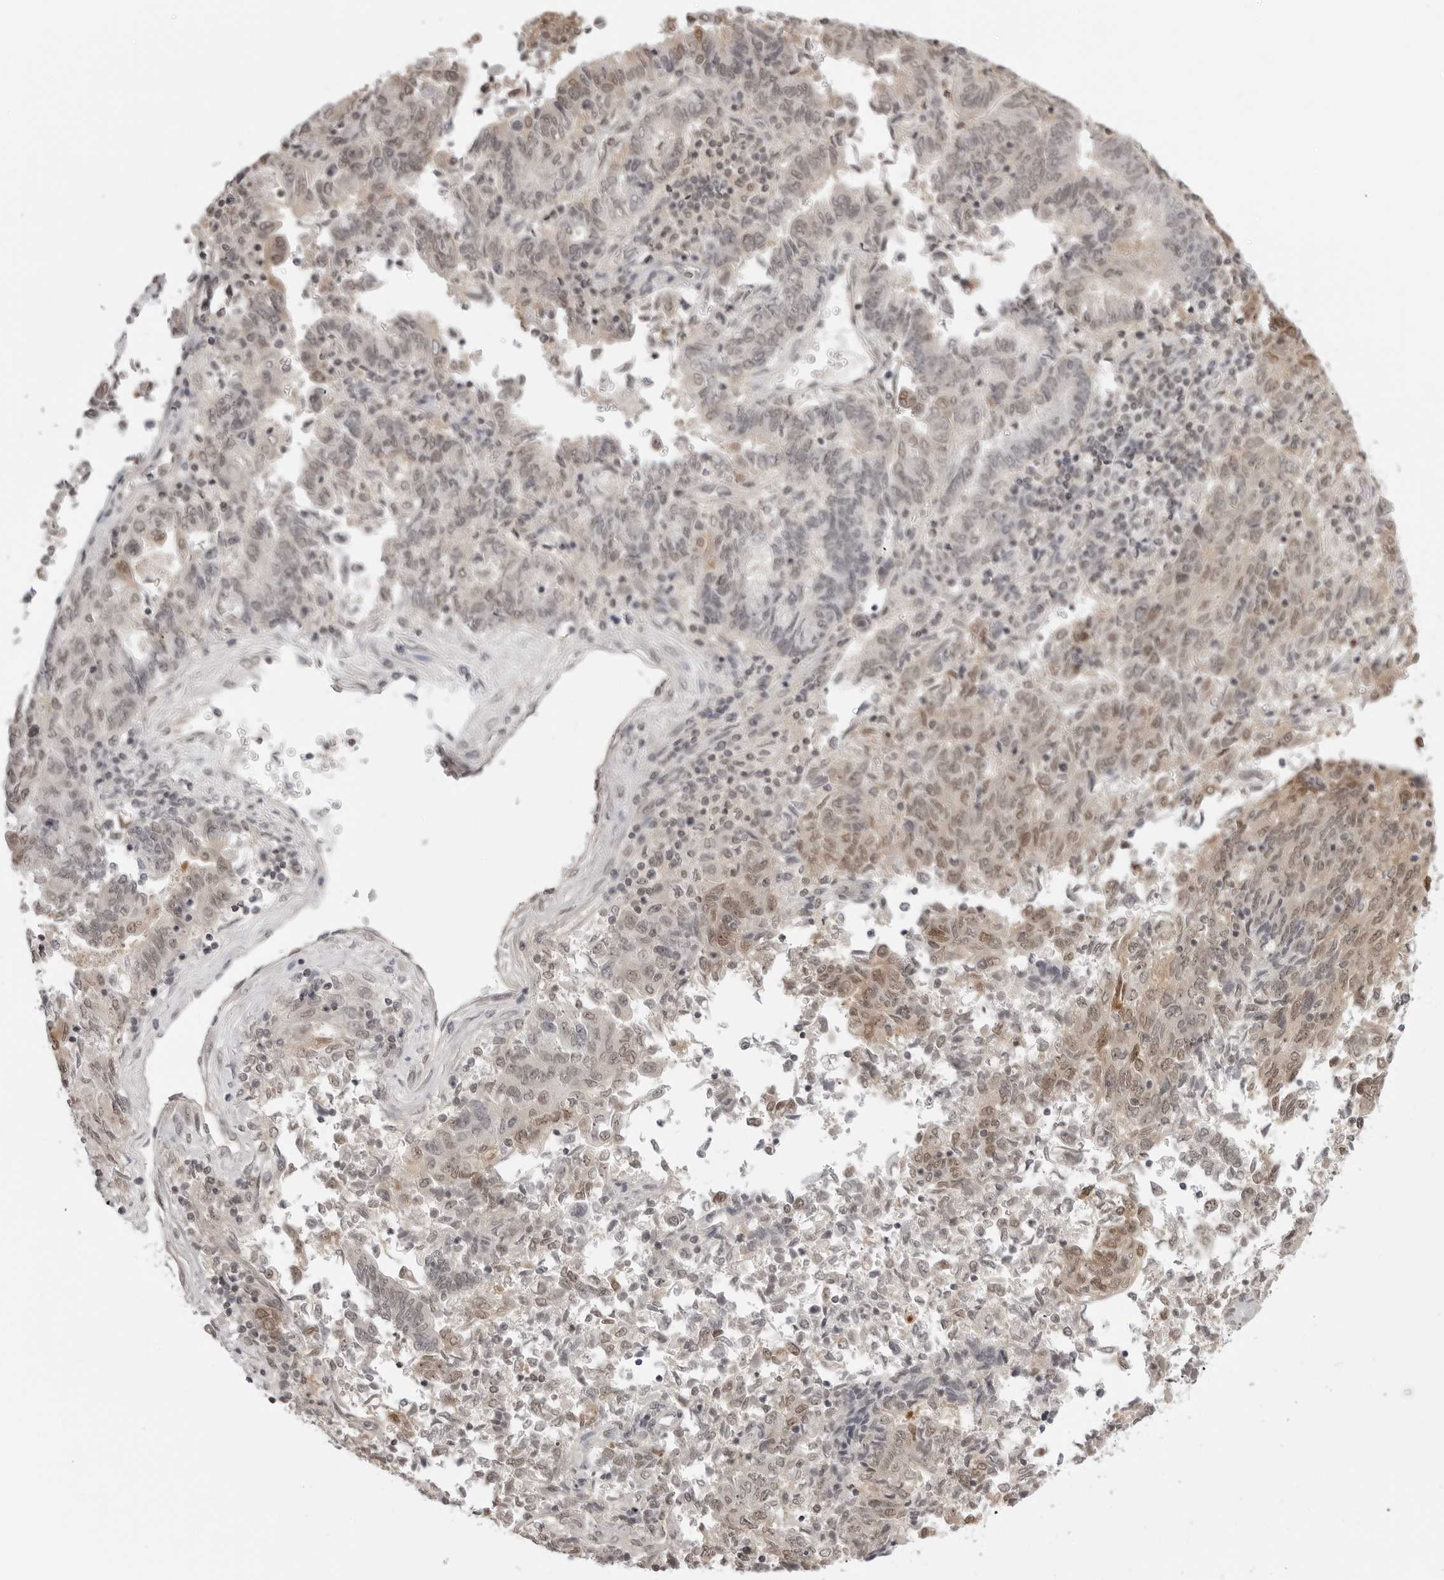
{"staining": {"intensity": "weak", "quantity": "25%-75%", "location": "cytoplasmic/membranous,nuclear"}, "tissue": "endometrial cancer", "cell_type": "Tumor cells", "image_type": "cancer", "snomed": [{"axis": "morphology", "description": "Adenocarcinoma, NOS"}, {"axis": "topography", "description": "Endometrium"}], "caption": "An image of human endometrial adenocarcinoma stained for a protein exhibits weak cytoplasmic/membranous and nuclear brown staining in tumor cells.", "gene": "YWHAG", "patient": {"sex": "female", "age": 80}}